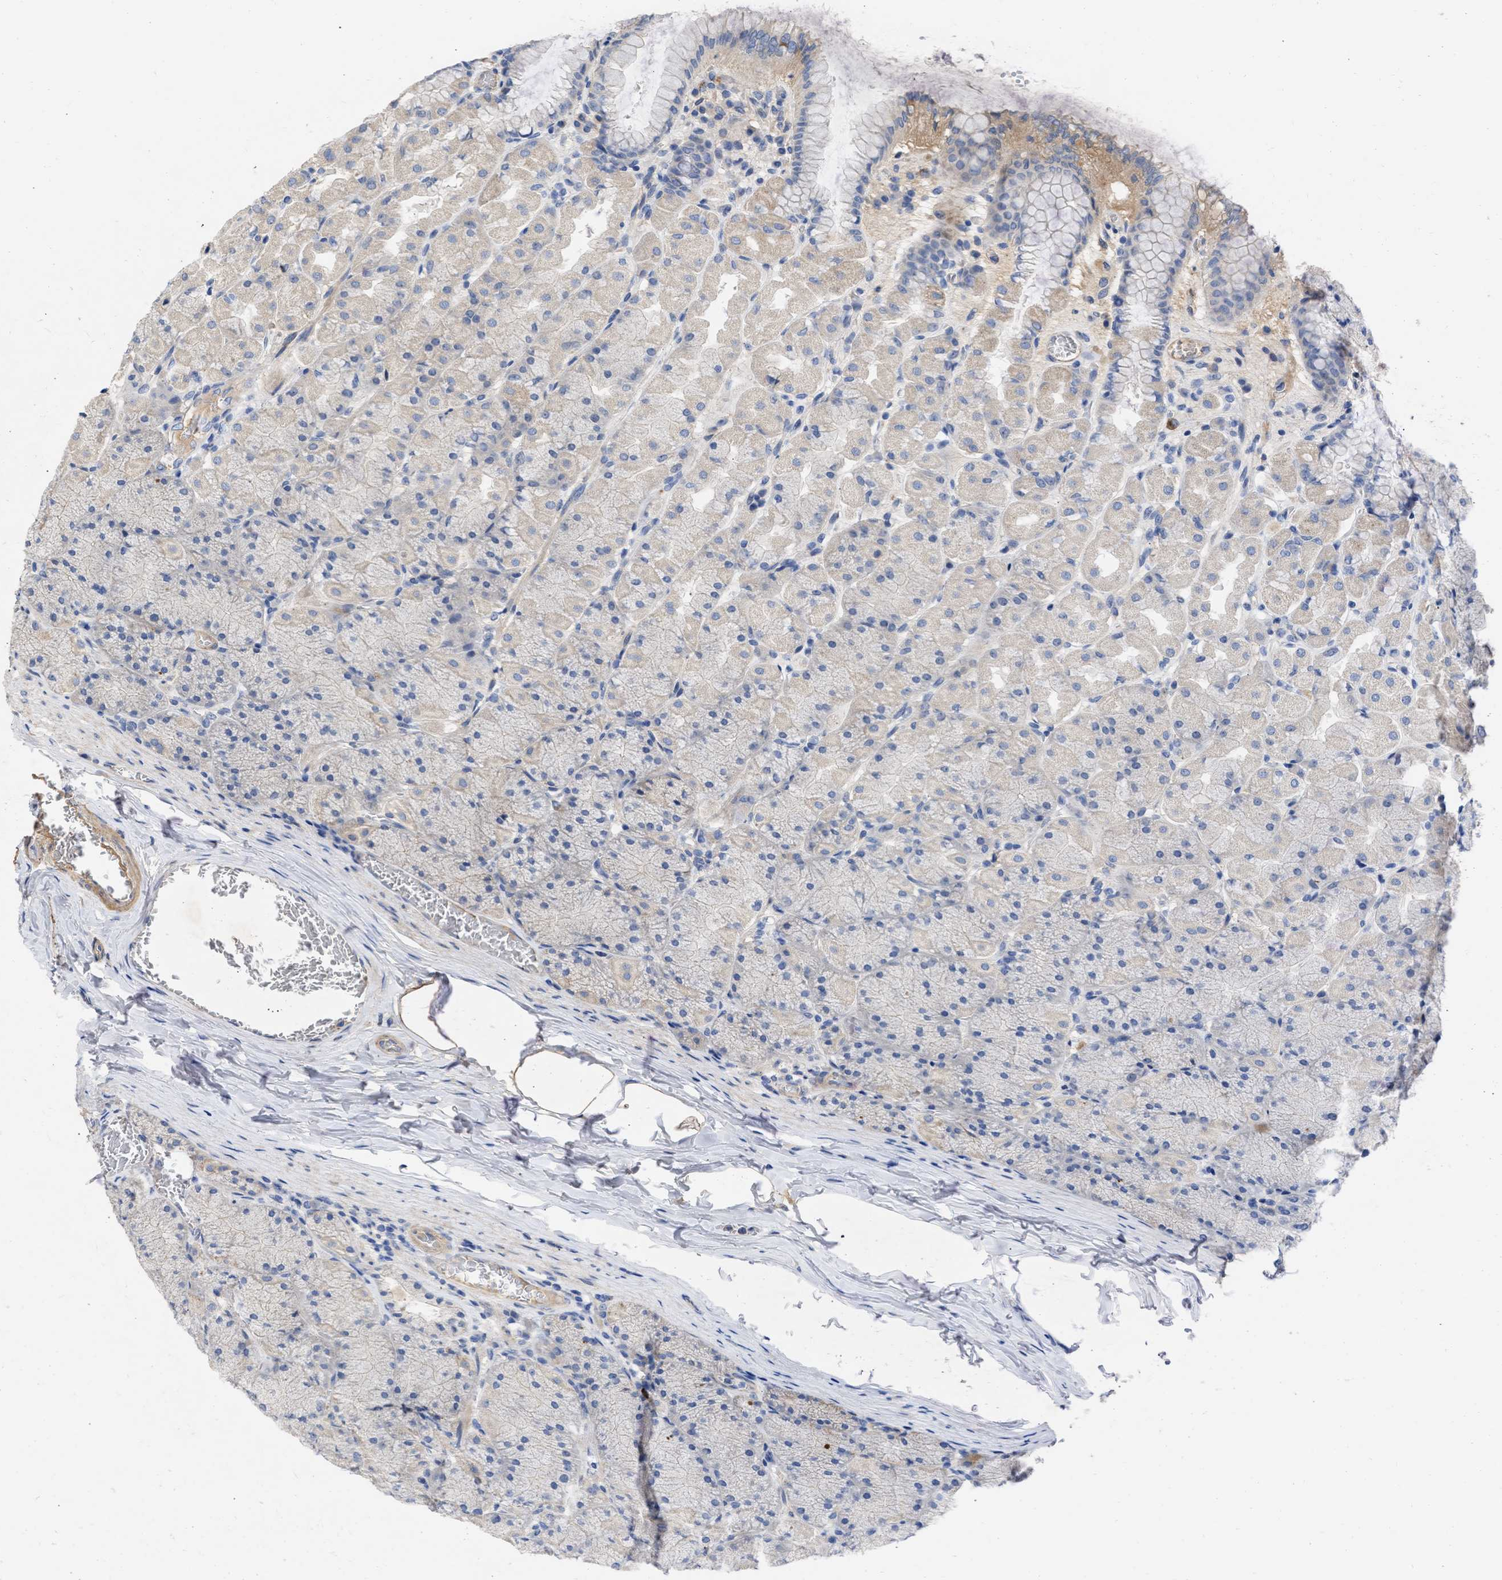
{"staining": {"intensity": "weak", "quantity": "<25%", "location": "cytoplasmic/membranous"}, "tissue": "stomach", "cell_type": "Glandular cells", "image_type": "normal", "snomed": [{"axis": "morphology", "description": "Normal tissue, NOS"}, {"axis": "topography", "description": "Stomach, upper"}], "caption": "This is an immunohistochemistry image of normal human stomach. There is no staining in glandular cells.", "gene": "ARHGEF4", "patient": {"sex": "female", "age": 56}}